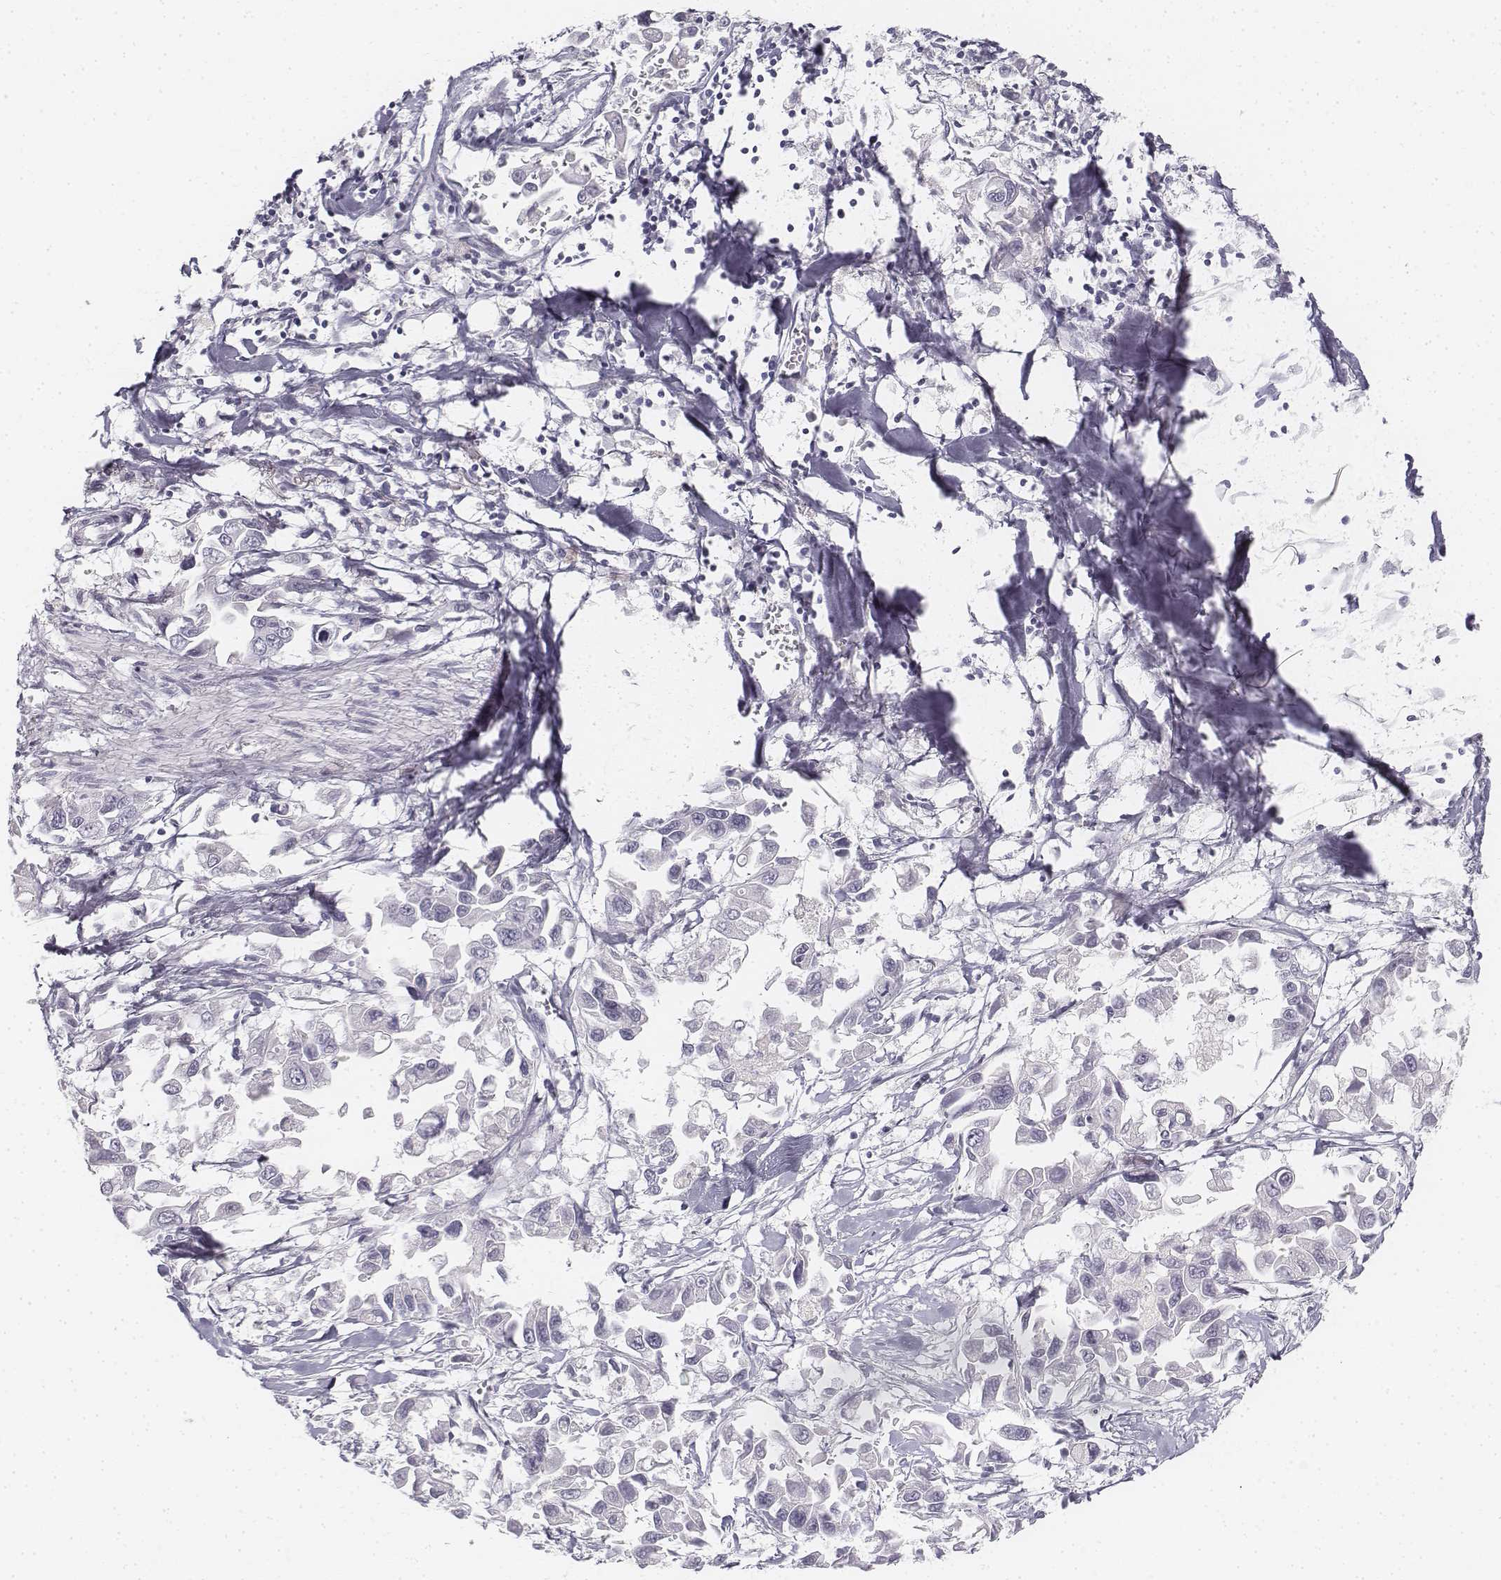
{"staining": {"intensity": "negative", "quantity": "none", "location": "none"}, "tissue": "pancreatic cancer", "cell_type": "Tumor cells", "image_type": "cancer", "snomed": [{"axis": "morphology", "description": "Adenocarcinoma, NOS"}, {"axis": "topography", "description": "Pancreas"}], "caption": "Tumor cells are negative for brown protein staining in pancreatic cancer (adenocarcinoma).", "gene": "KRTAP2-1", "patient": {"sex": "female", "age": 83}}